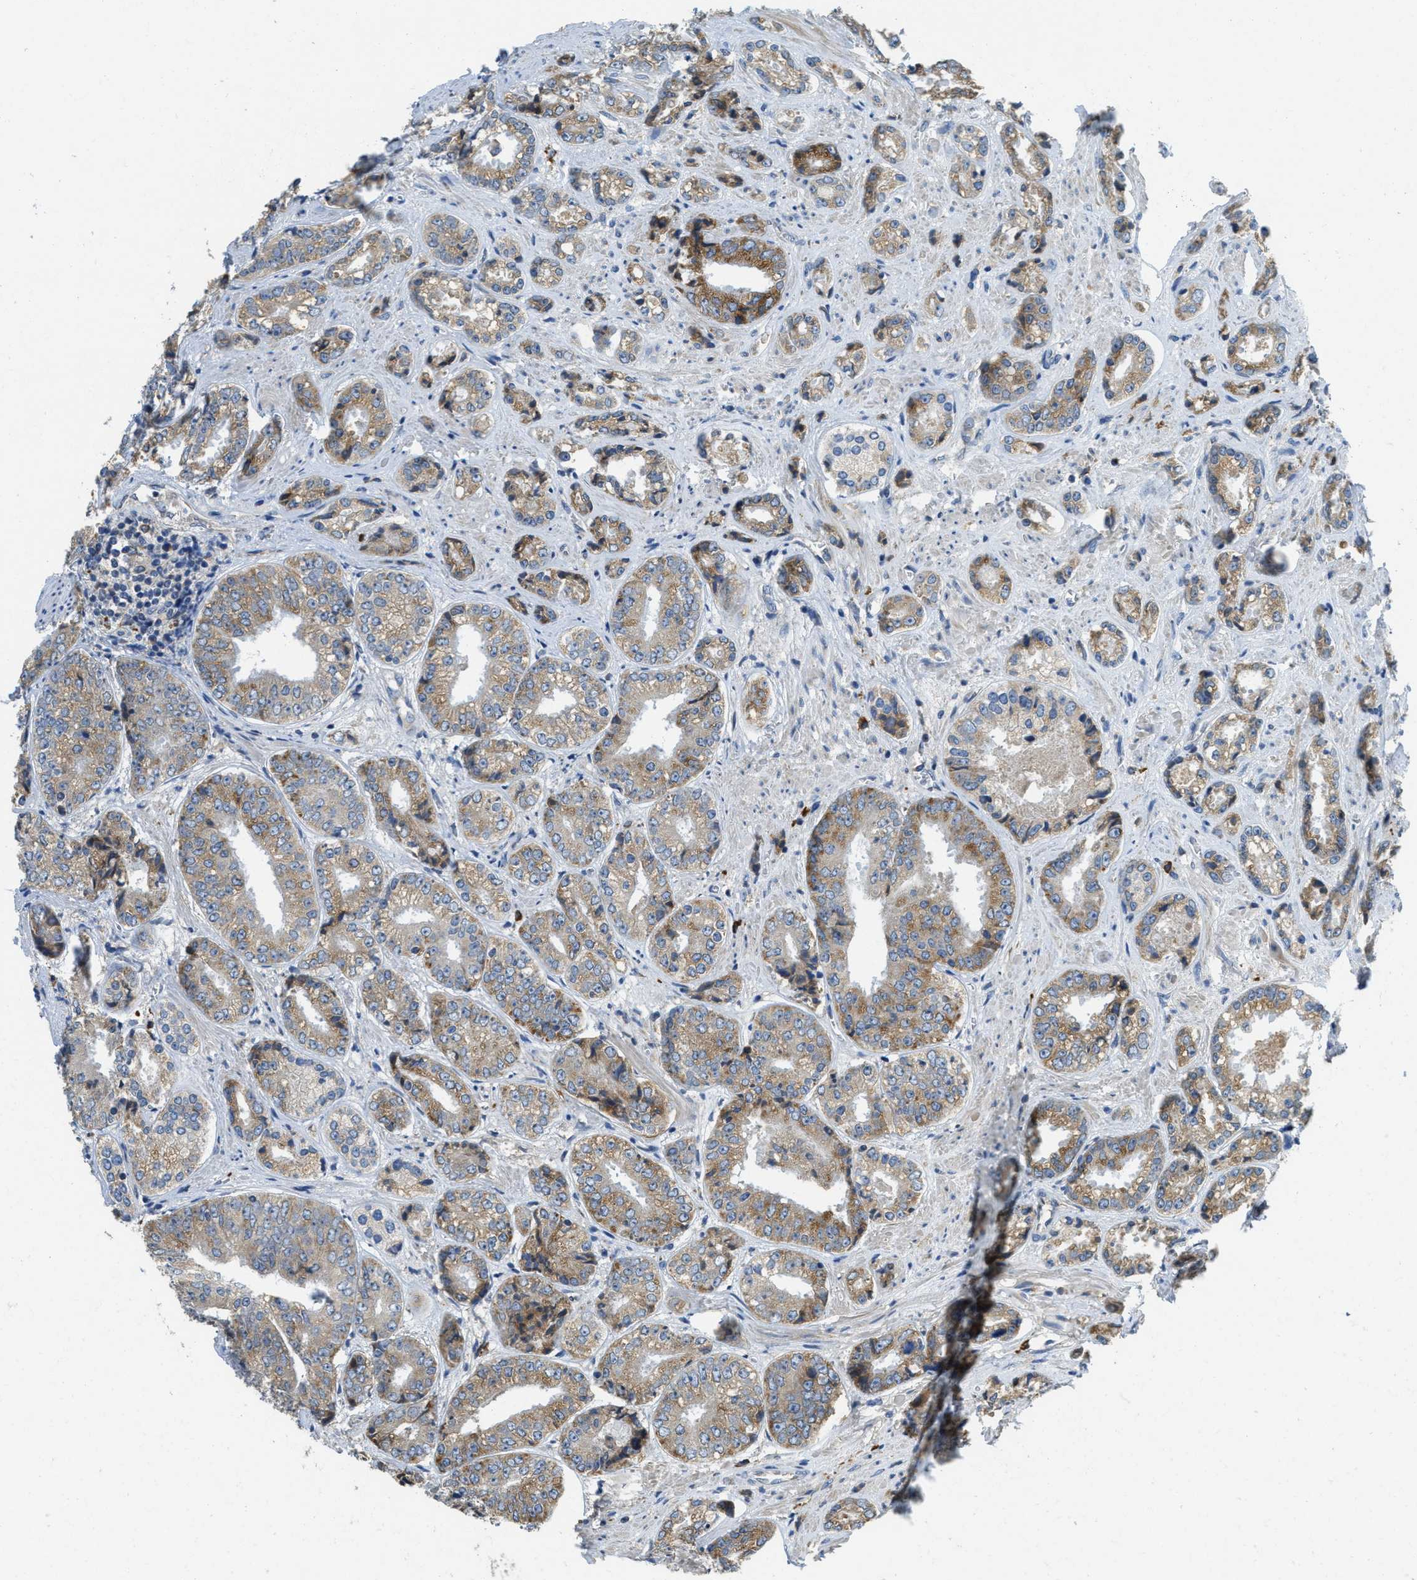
{"staining": {"intensity": "weak", "quantity": ">75%", "location": "cytoplasmic/membranous"}, "tissue": "prostate cancer", "cell_type": "Tumor cells", "image_type": "cancer", "snomed": [{"axis": "morphology", "description": "Adenocarcinoma, High grade"}, {"axis": "topography", "description": "Prostate"}], "caption": "Tumor cells show low levels of weak cytoplasmic/membranous expression in approximately >75% of cells in prostate cancer (high-grade adenocarcinoma). (DAB (3,3'-diaminobenzidine) IHC with brightfield microscopy, high magnification).", "gene": "SSR1", "patient": {"sex": "male", "age": 61}}